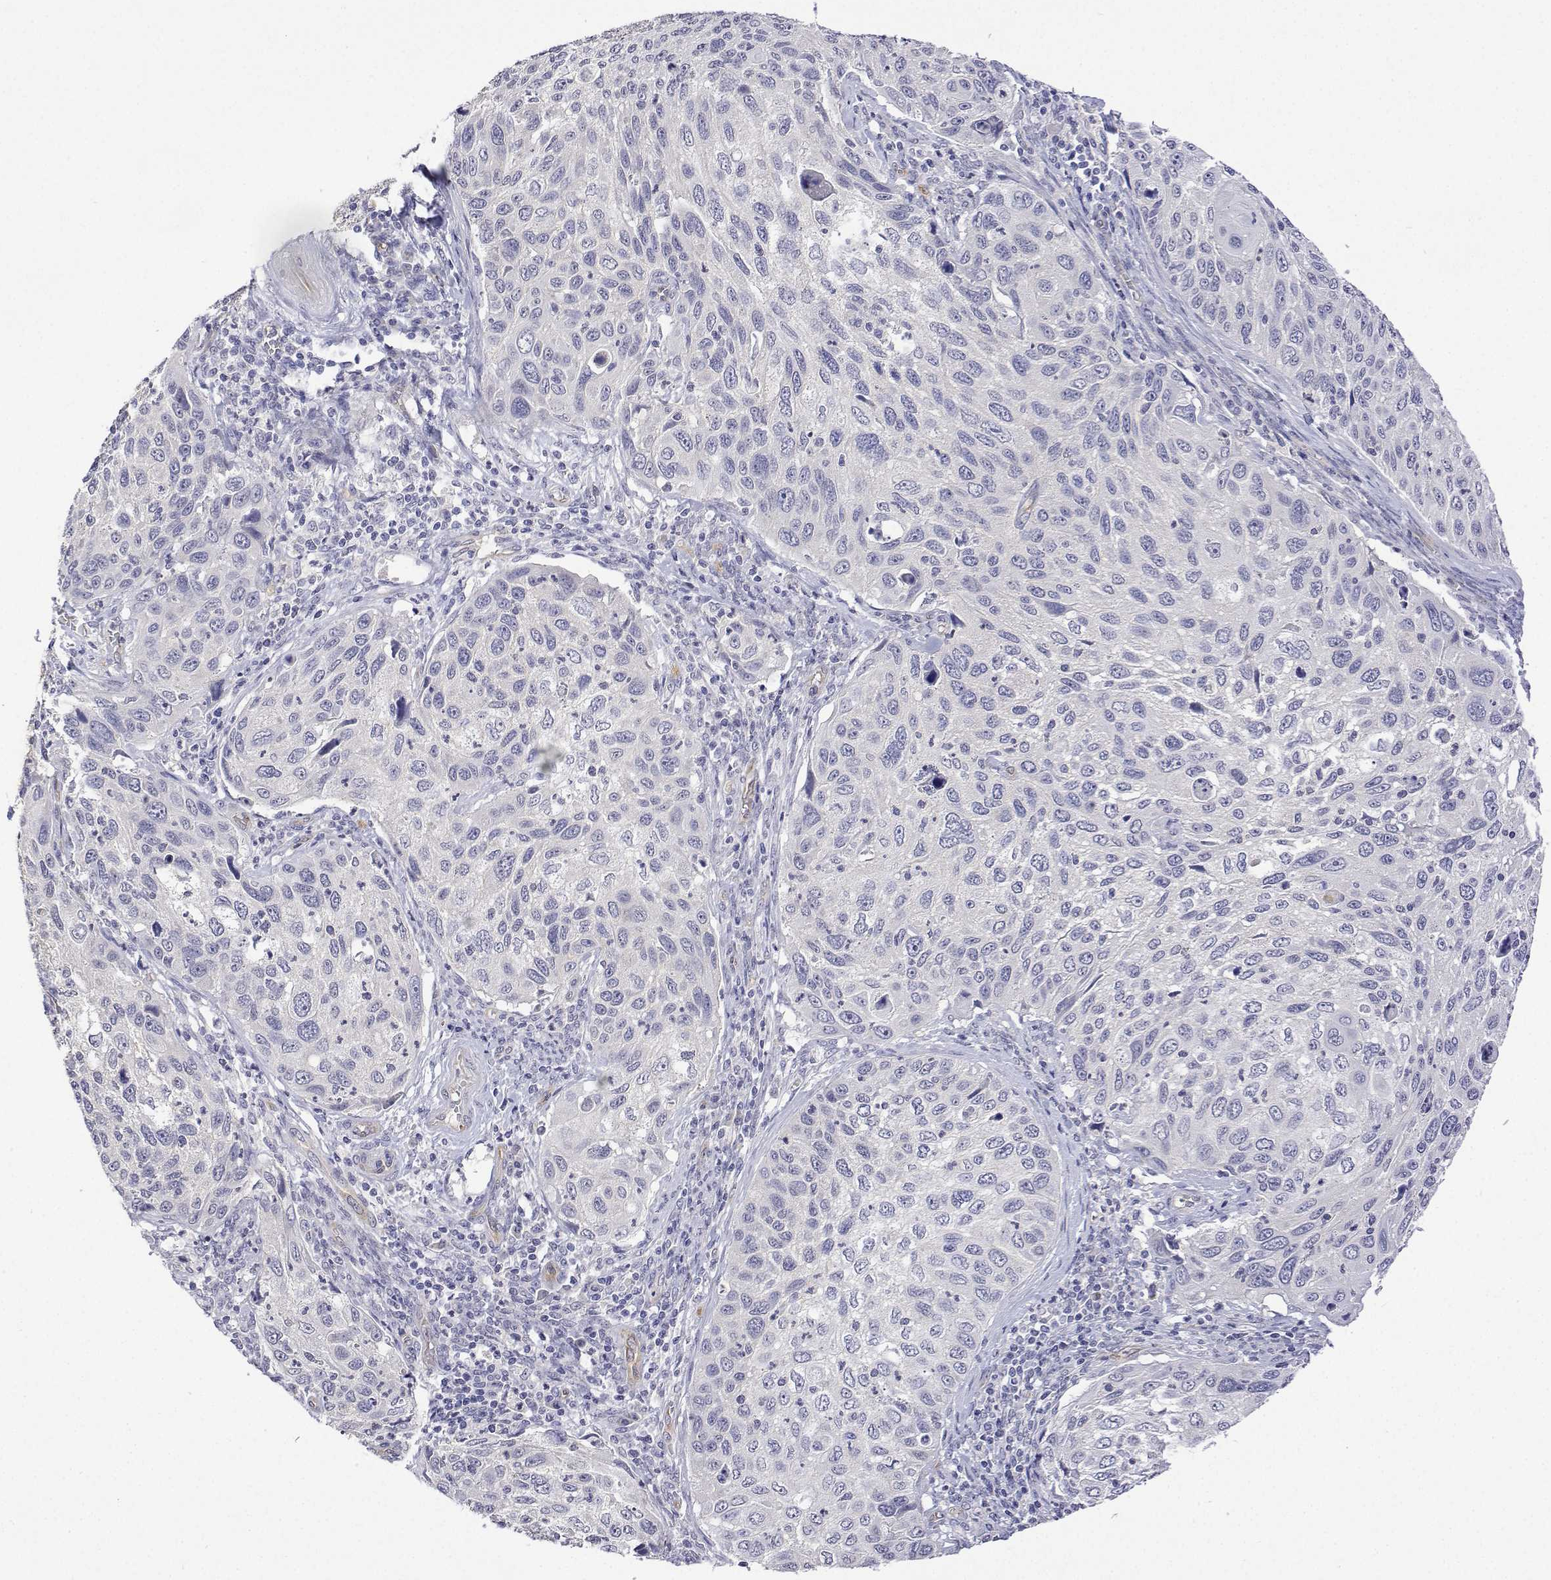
{"staining": {"intensity": "negative", "quantity": "none", "location": "none"}, "tissue": "cervical cancer", "cell_type": "Tumor cells", "image_type": "cancer", "snomed": [{"axis": "morphology", "description": "Squamous cell carcinoma, NOS"}, {"axis": "topography", "description": "Cervix"}], "caption": "A histopathology image of human cervical squamous cell carcinoma is negative for staining in tumor cells.", "gene": "PLCB1", "patient": {"sex": "female", "age": 70}}